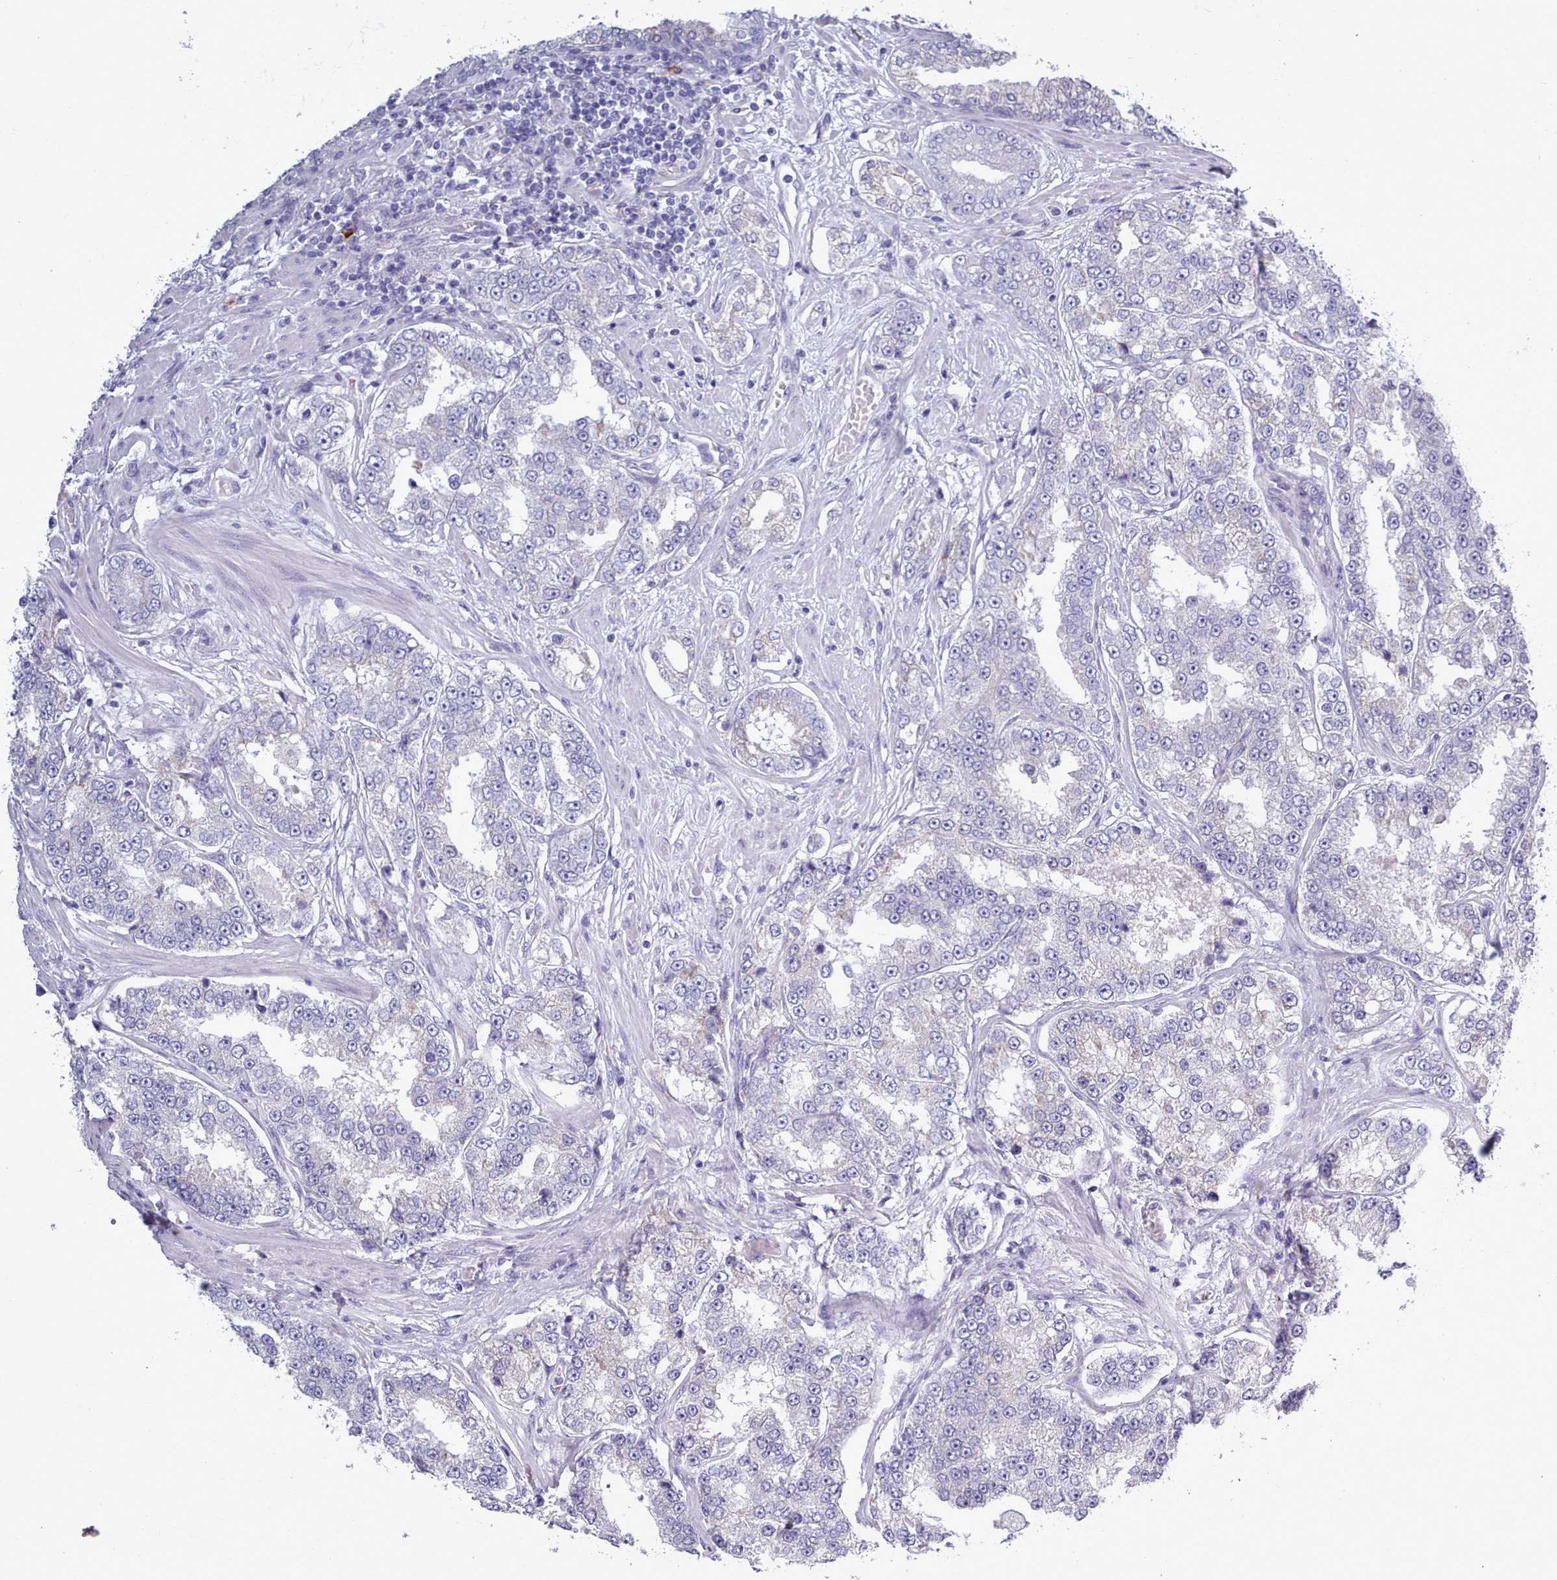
{"staining": {"intensity": "negative", "quantity": "none", "location": "none"}, "tissue": "prostate cancer", "cell_type": "Tumor cells", "image_type": "cancer", "snomed": [{"axis": "morphology", "description": "Normal tissue, NOS"}, {"axis": "morphology", "description": "Adenocarcinoma, High grade"}, {"axis": "topography", "description": "Prostate"}], "caption": "IHC image of neoplastic tissue: human prostate cancer stained with DAB (3,3'-diaminobenzidine) shows no significant protein staining in tumor cells. (DAB (3,3'-diaminobenzidine) IHC visualized using brightfield microscopy, high magnification).", "gene": "XKR8", "patient": {"sex": "male", "age": 83}}